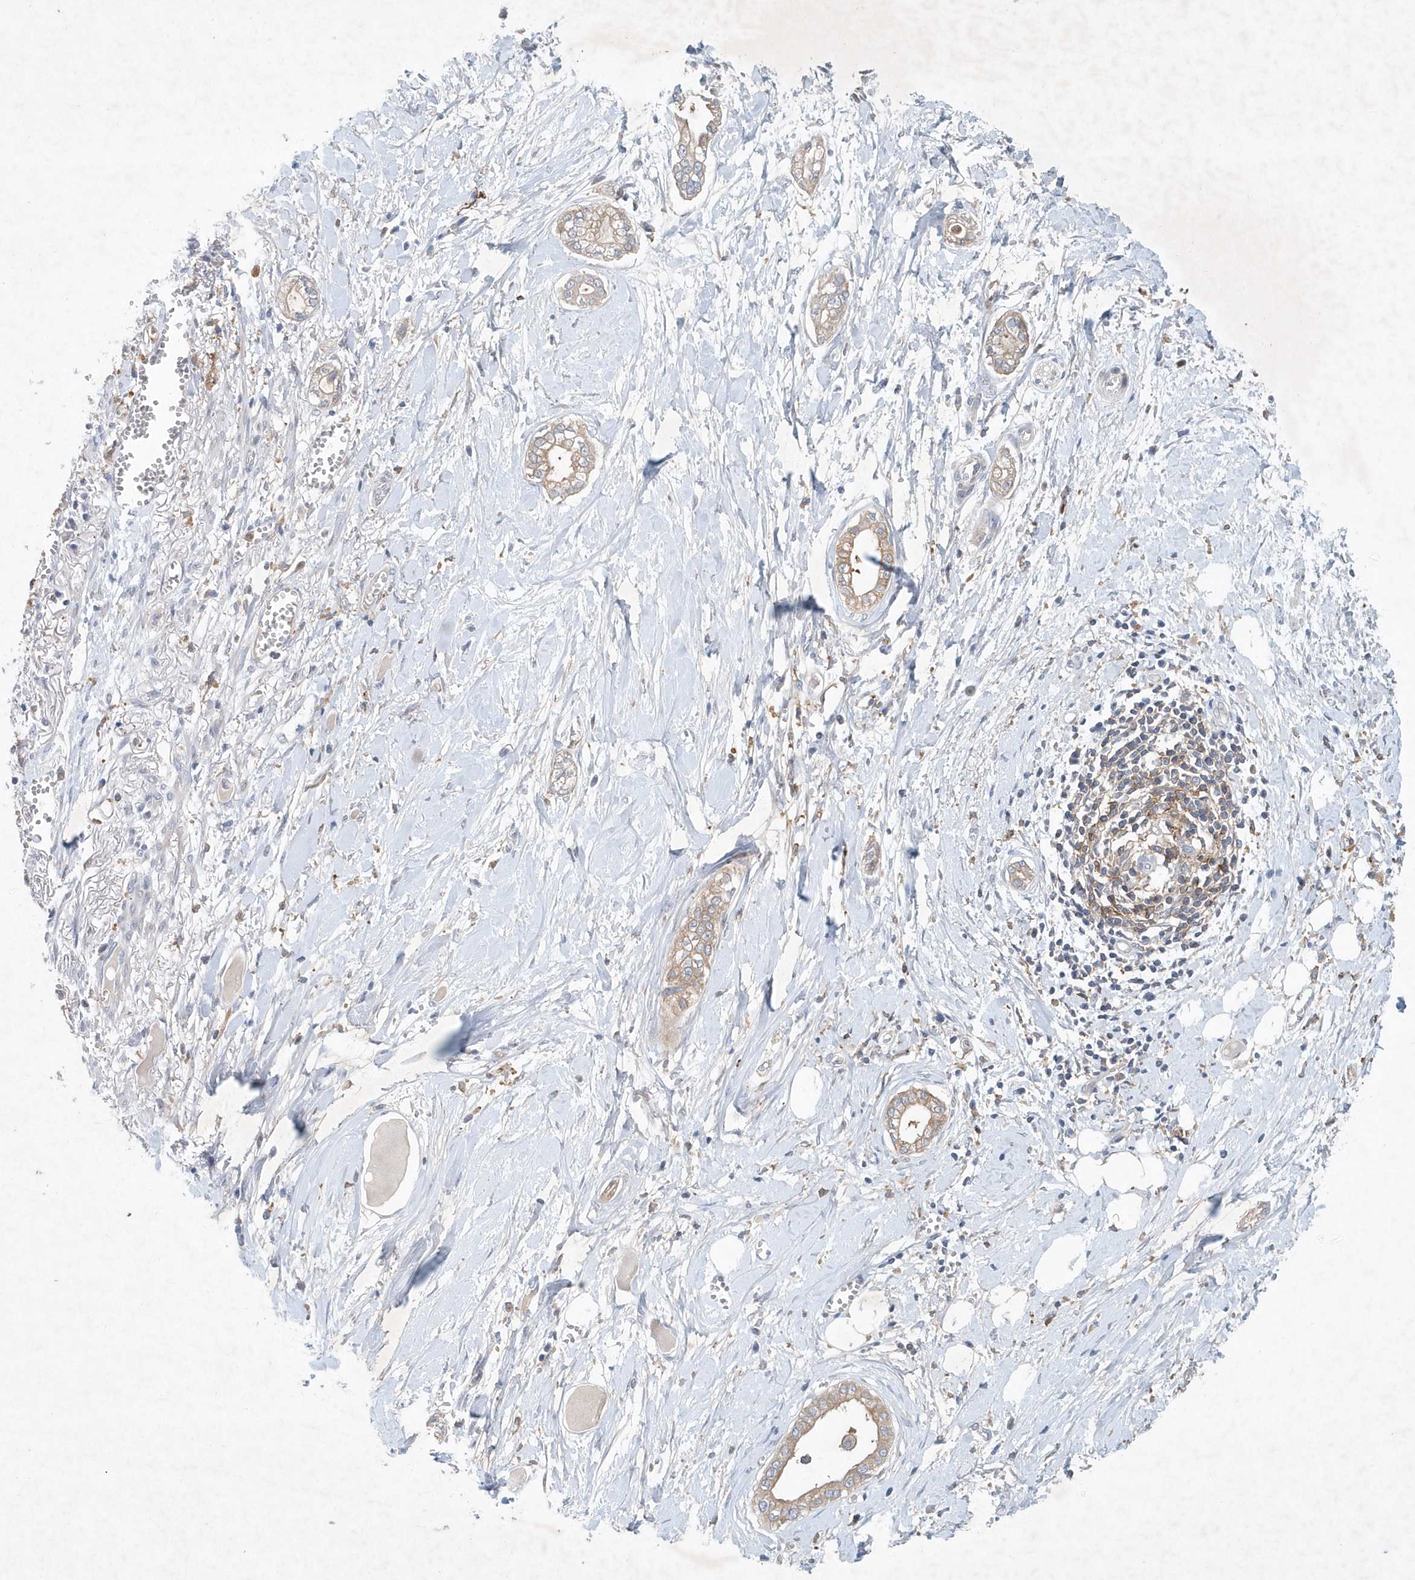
{"staining": {"intensity": "weak", "quantity": ">75%", "location": "cytoplasmic/membranous"}, "tissue": "pancreatic cancer", "cell_type": "Tumor cells", "image_type": "cancer", "snomed": [{"axis": "morphology", "description": "Adenocarcinoma, NOS"}, {"axis": "topography", "description": "Pancreas"}], "caption": "Weak cytoplasmic/membranous positivity is appreciated in approximately >75% of tumor cells in adenocarcinoma (pancreatic). The staining was performed using DAB to visualize the protein expression in brown, while the nuclei were stained in blue with hematoxylin (Magnification: 20x).", "gene": "P2RY10", "patient": {"sex": "male", "age": 68}}